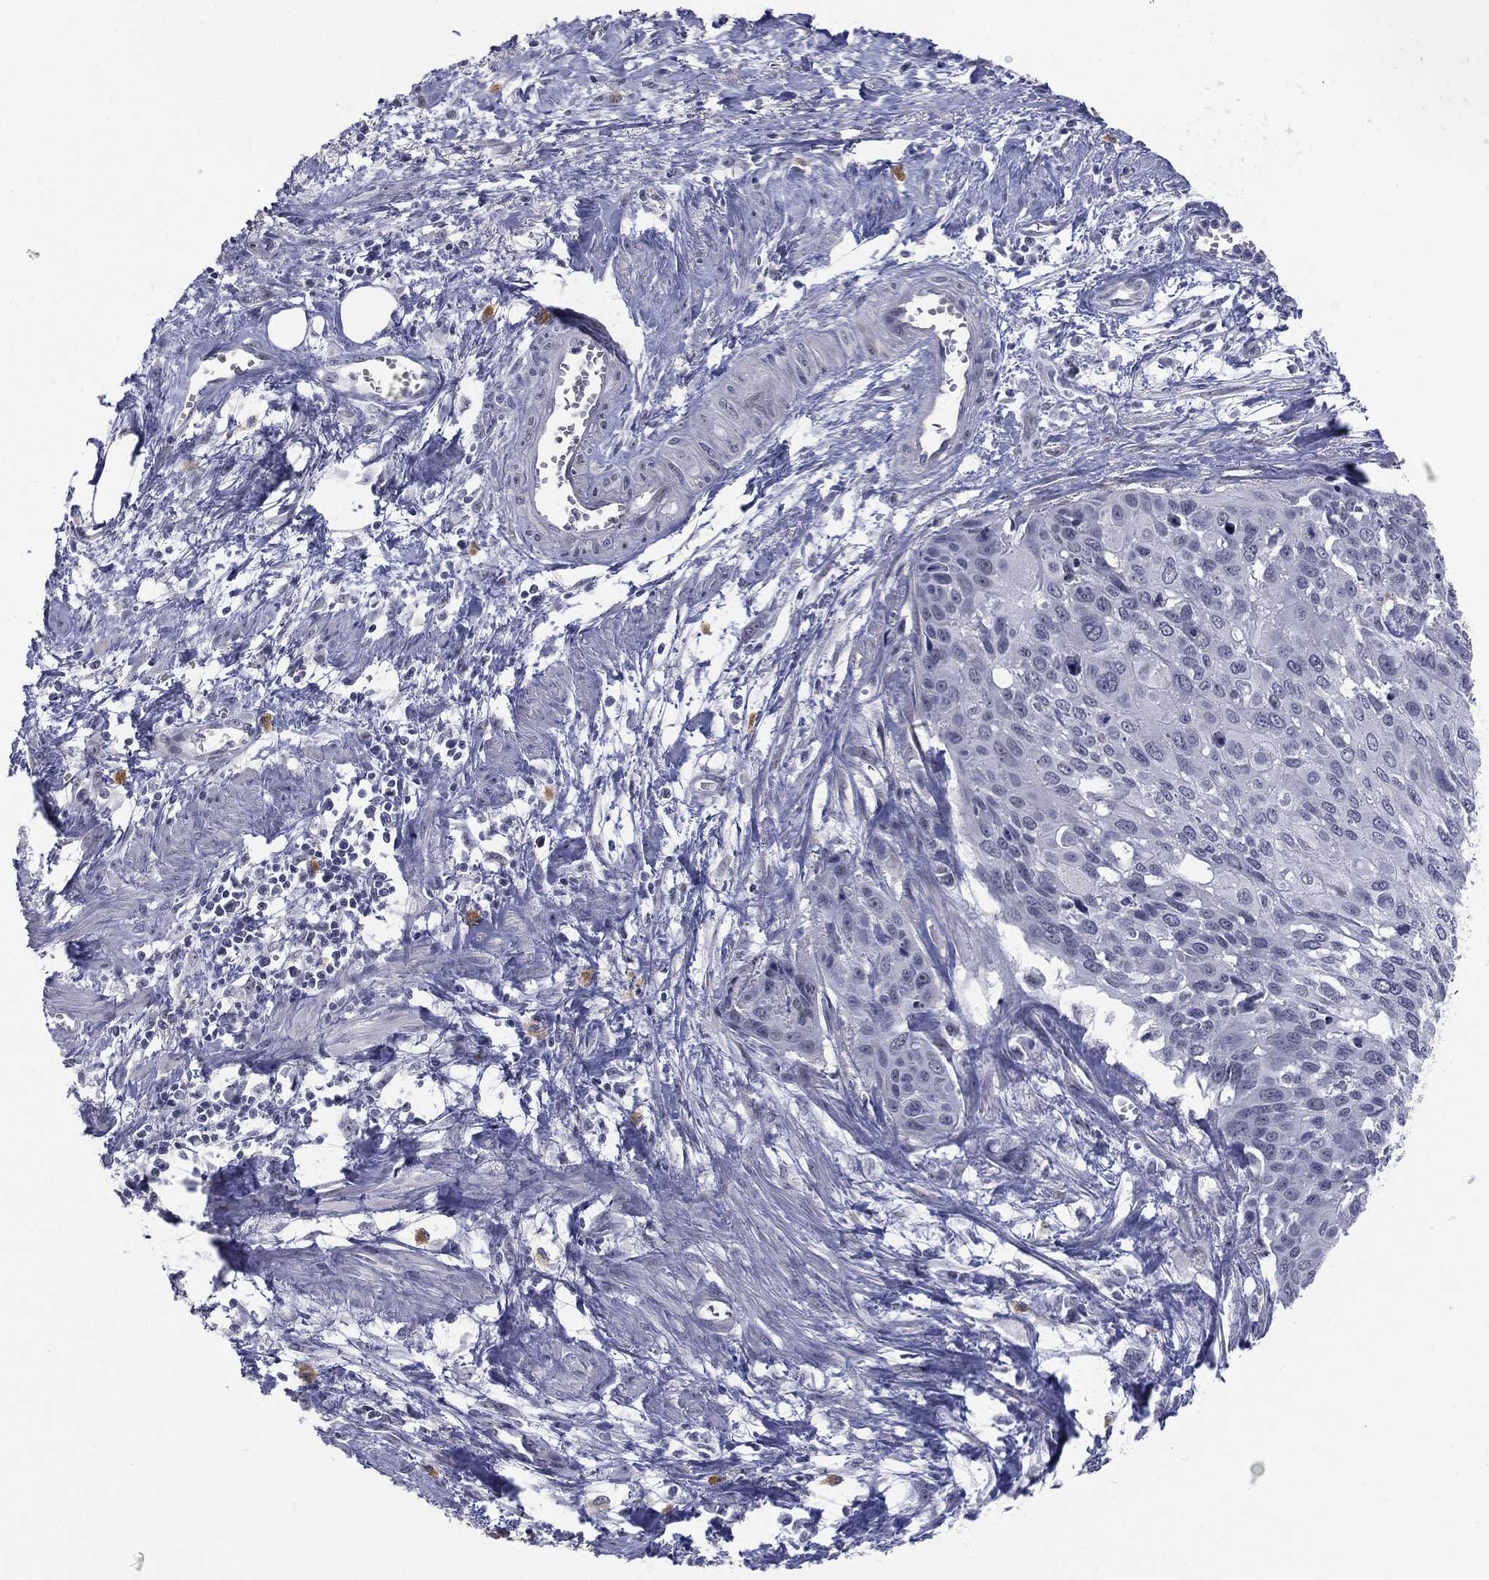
{"staining": {"intensity": "negative", "quantity": "none", "location": "none"}, "tissue": "cervical cancer", "cell_type": "Tumor cells", "image_type": "cancer", "snomed": [{"axis": "morphology", "description": "Squamous cell carcinoma, NOS"}, {"axis": "topography", "description": "Cervix"}], "caption": "Cervical cancer (squamous cell carcinoma) stained for a protein using immunohistochemistry demonstrates no staining tumor cells.", "gene": "SLC5A5", "patient": {"sex": "female", "age": 58}}